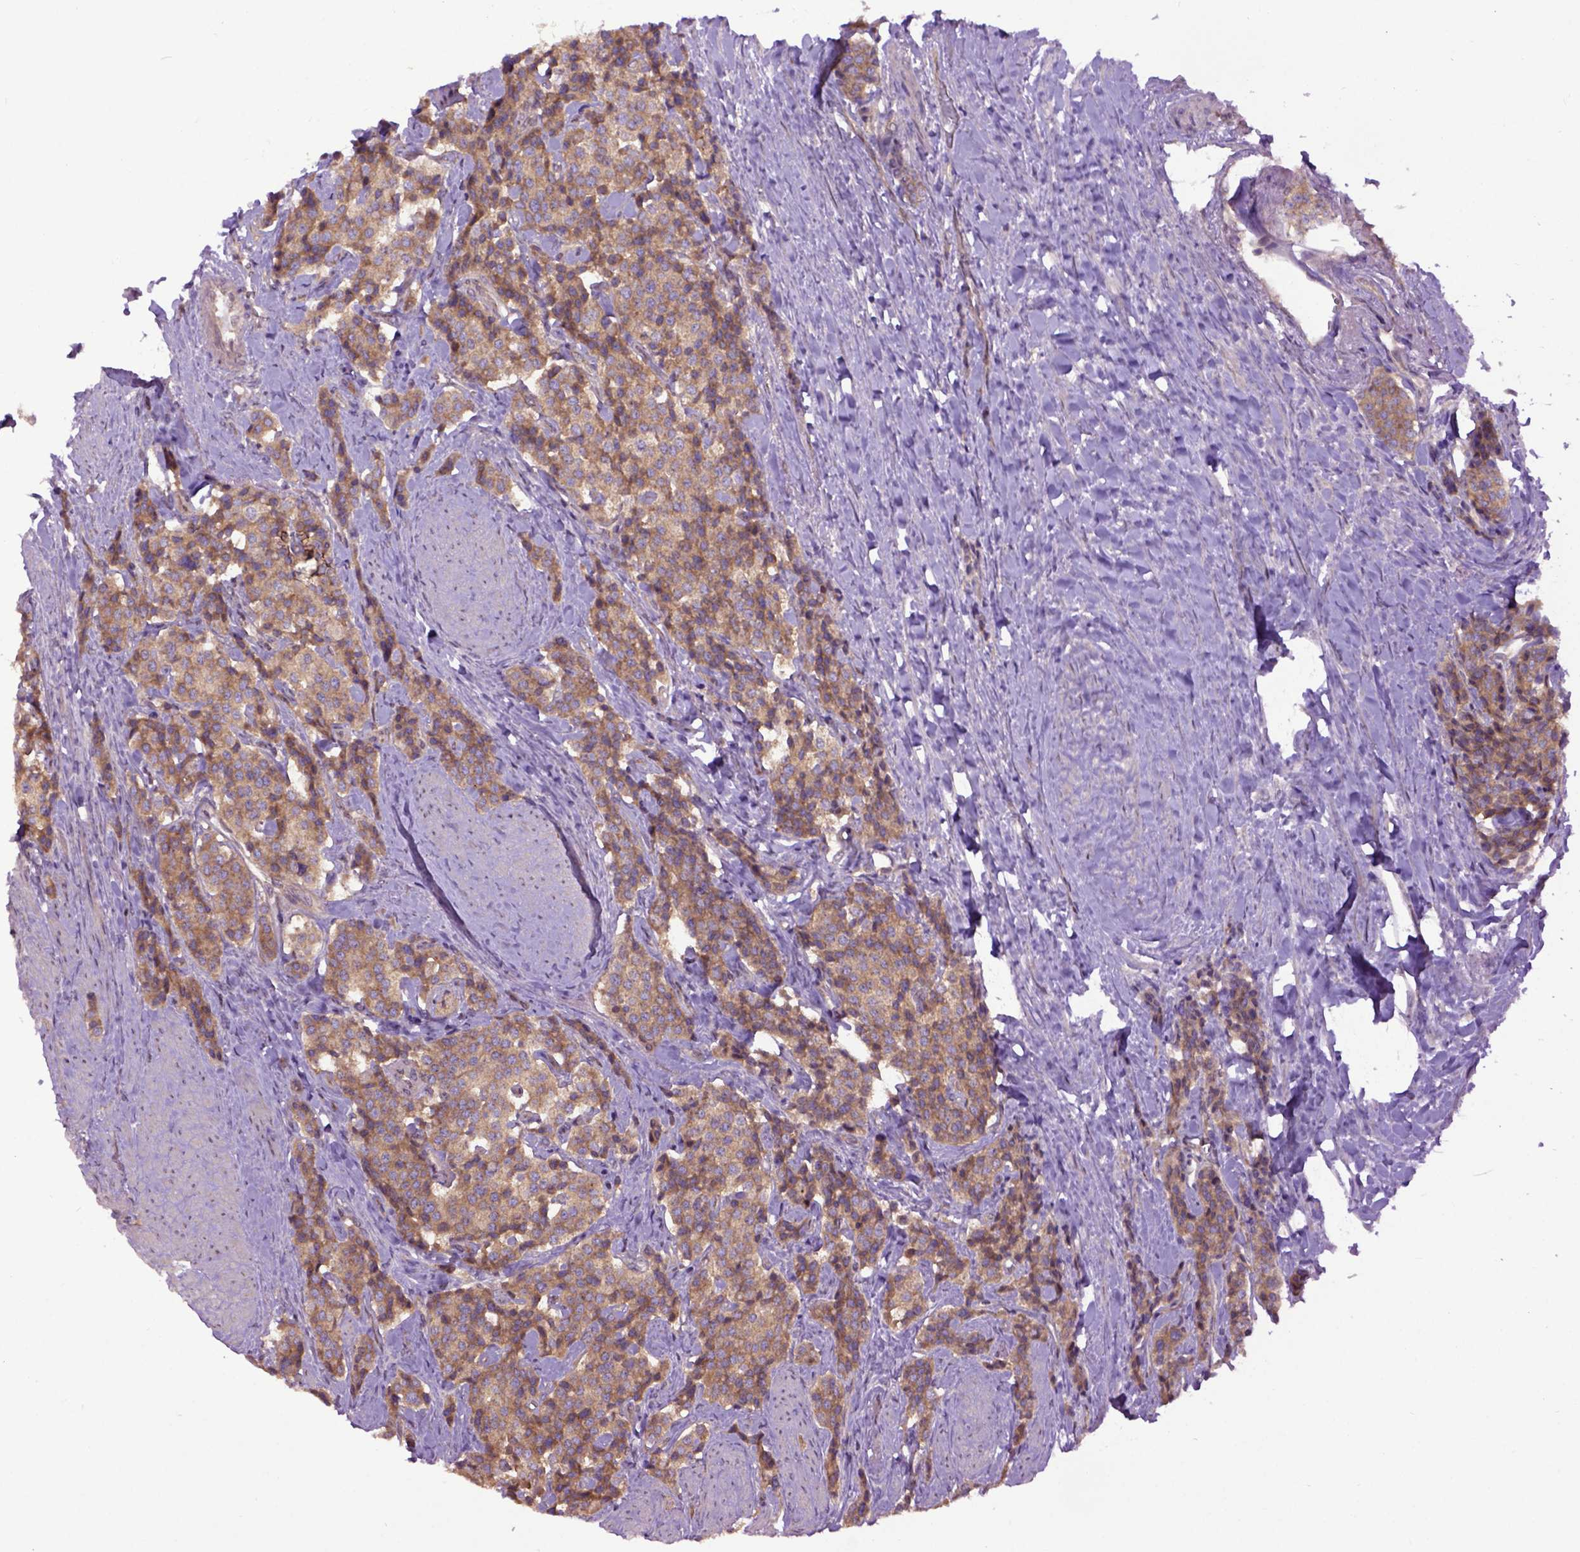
{"staining": {"intensity": "moderate", "quantity": ">75%", "location": "cytoplasmic/membranous"}, "tissue": "carcinoid", "cell_type": "Tumor cells", "image_type": "cancer", "snomed": [{"axis": "morphology", "description": "Carcinoid, malignant, NOS"}, {"axis": "topography", "description": "Small intestine"}], "caption": "Carcinoid tissue exhibits moderate cytoplasmic/membranous staining in about >75% of tumor cells, visualized by immunohistochemistry.", "gene": "WDR48", "patient": {"sex": "female", "age": 58}}